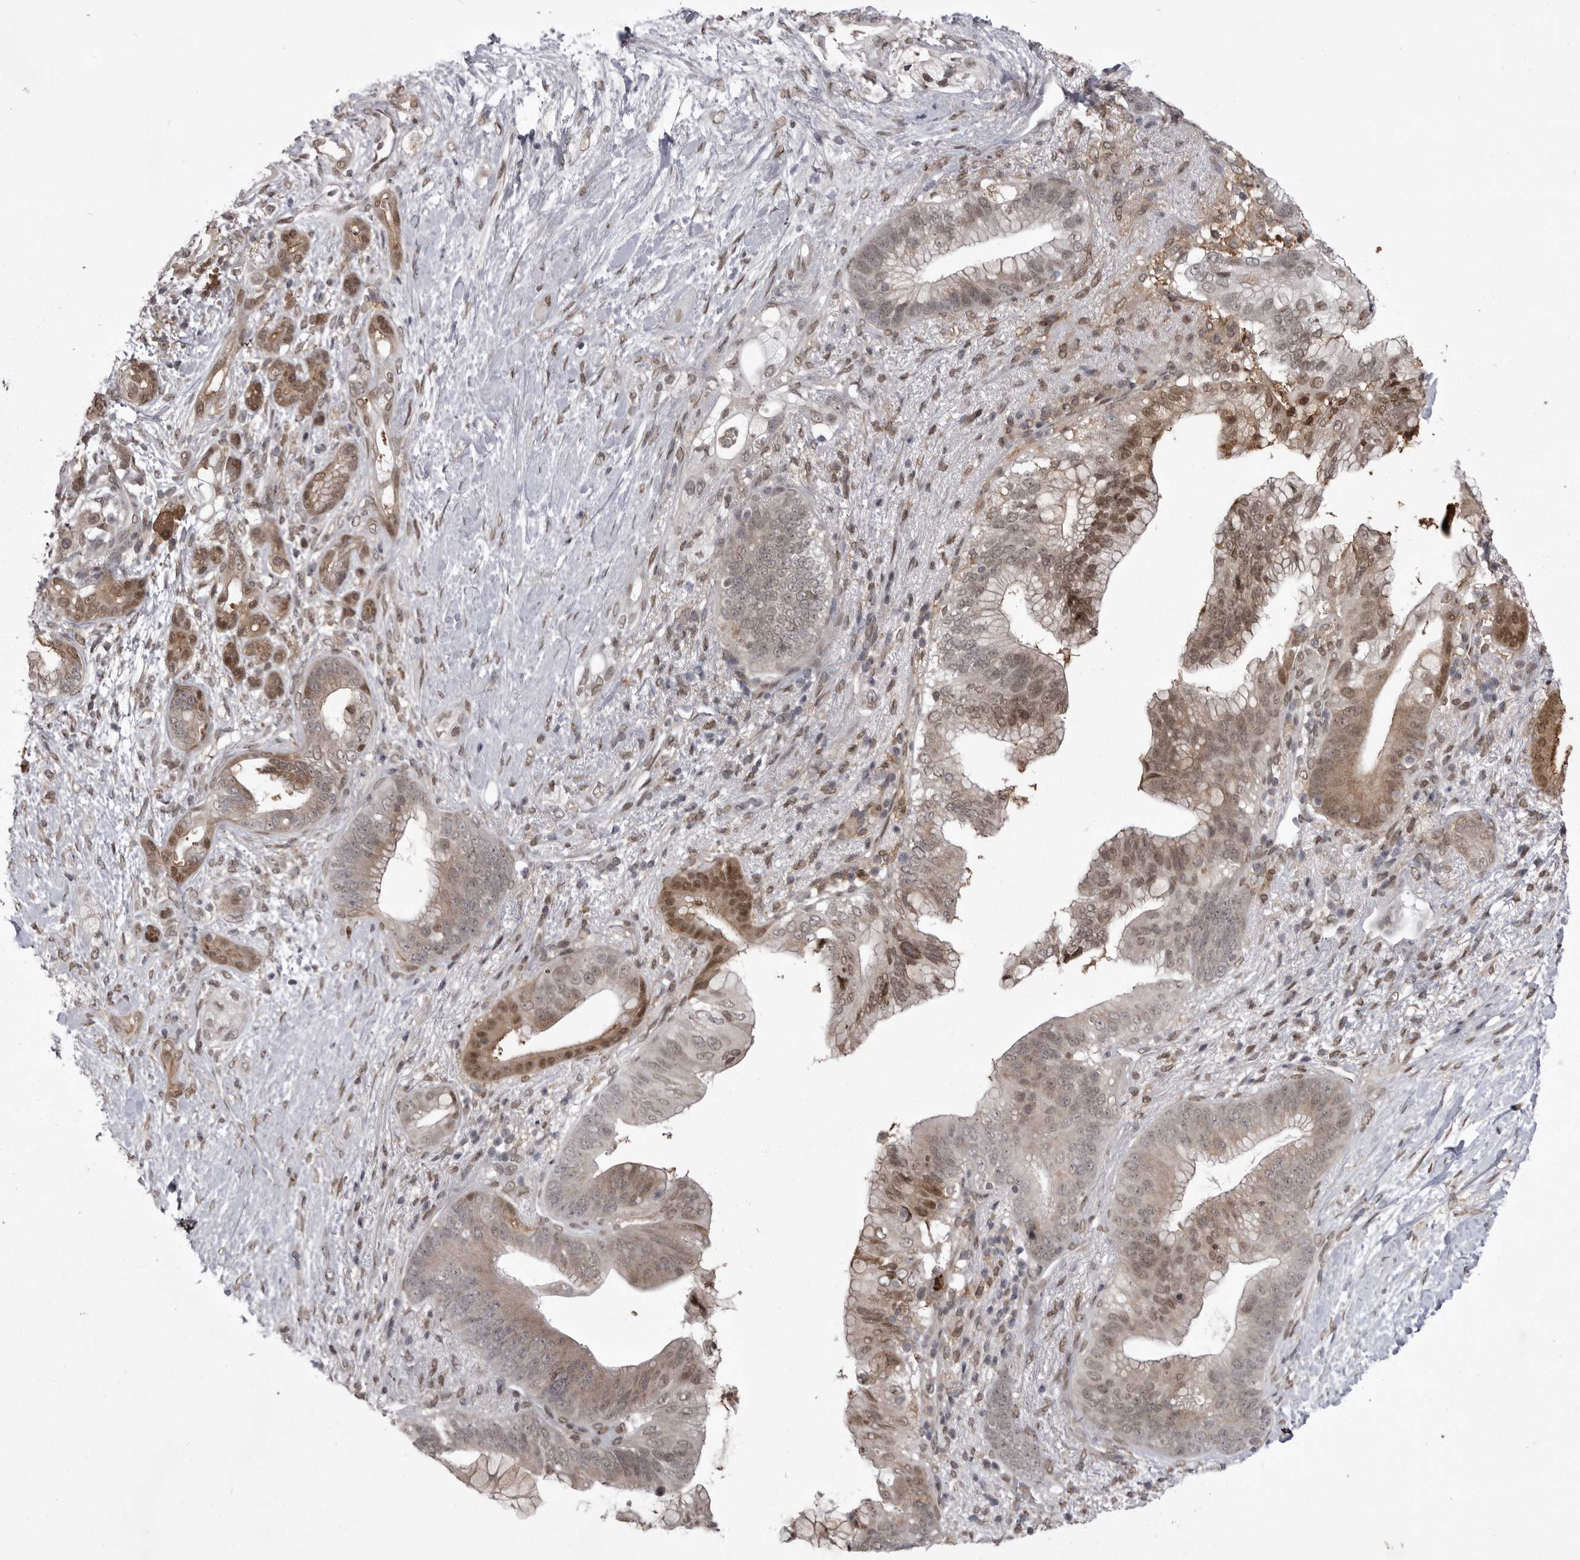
{"staining": {"intensity": "moderate", "quantity": ">75%", "location": "cytoplasmic/membranous,nuclear"}, "tissue": "pancreatic cancer", "cell_type": "Tumor cells", "image_type": "cancer", "snomed": [{"axis": "morphology", "description": "Adenocarcinoma, NOS"}, {"axis": "topography", "description": "Pancreas"}], "caption": "Brown immunohistochemical staining in pancreatic cancer (adenocarcinoma) shows moderate cytoplasmic/membranous and nuclear positivity in about >75% of tumor cells.", "gene": "ABL1", "patient": {"sex": "male", "age": 53}}